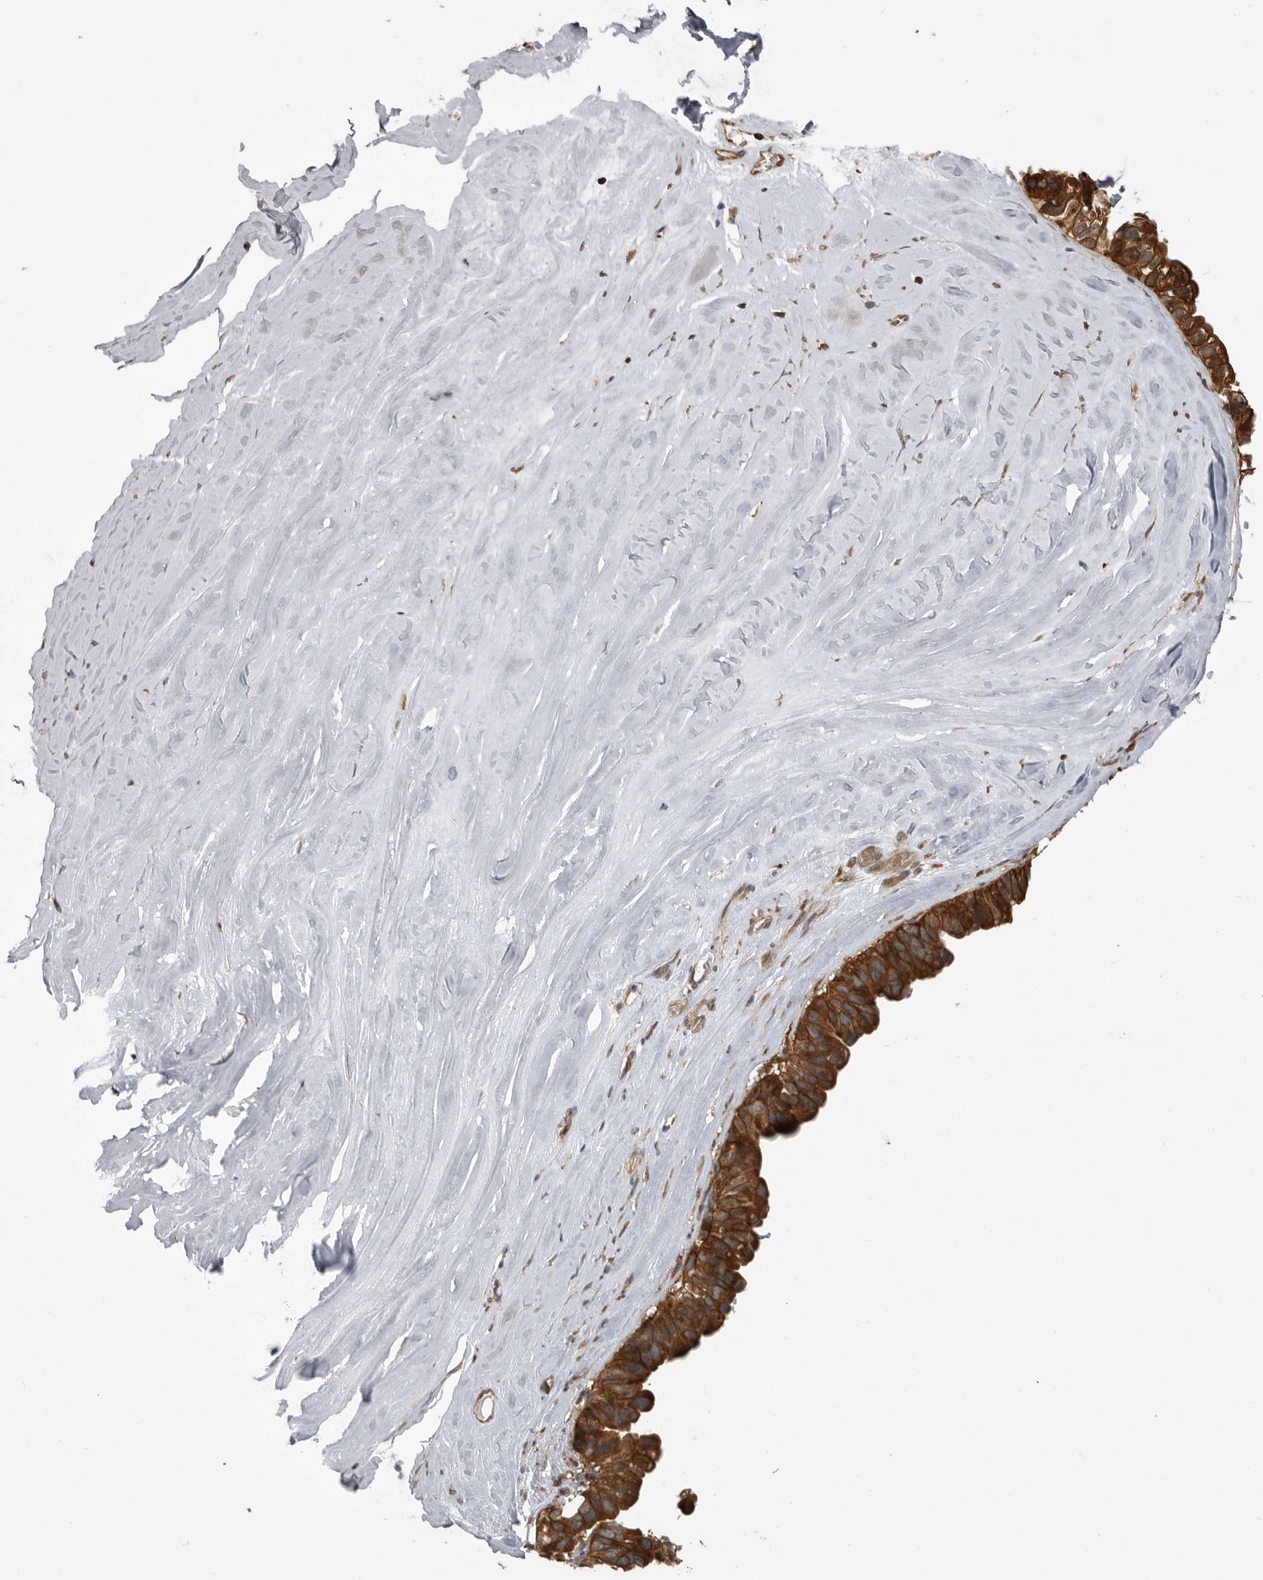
{"staining": {"intensity": "strong", "quantity": ">75%", "location": "cytoplasmic/membranous"}, "tissue": "ovarian cancer", "cell_type": "Tumor cells", "image_type": "cancer", "snomed": [{"axis": "morphology", "description": "Cystadenocarcinoma, mucinous, NOS"}, {"axis": "topography", "description": "Ovary"}], "caption": "Ovarian cancer tissue displays strong cytoplasmic/membranous staining in approximately >75% of tumor cells", "gene": "RAB3GAP2", "patient": {"sex": "female", "age": 61}}